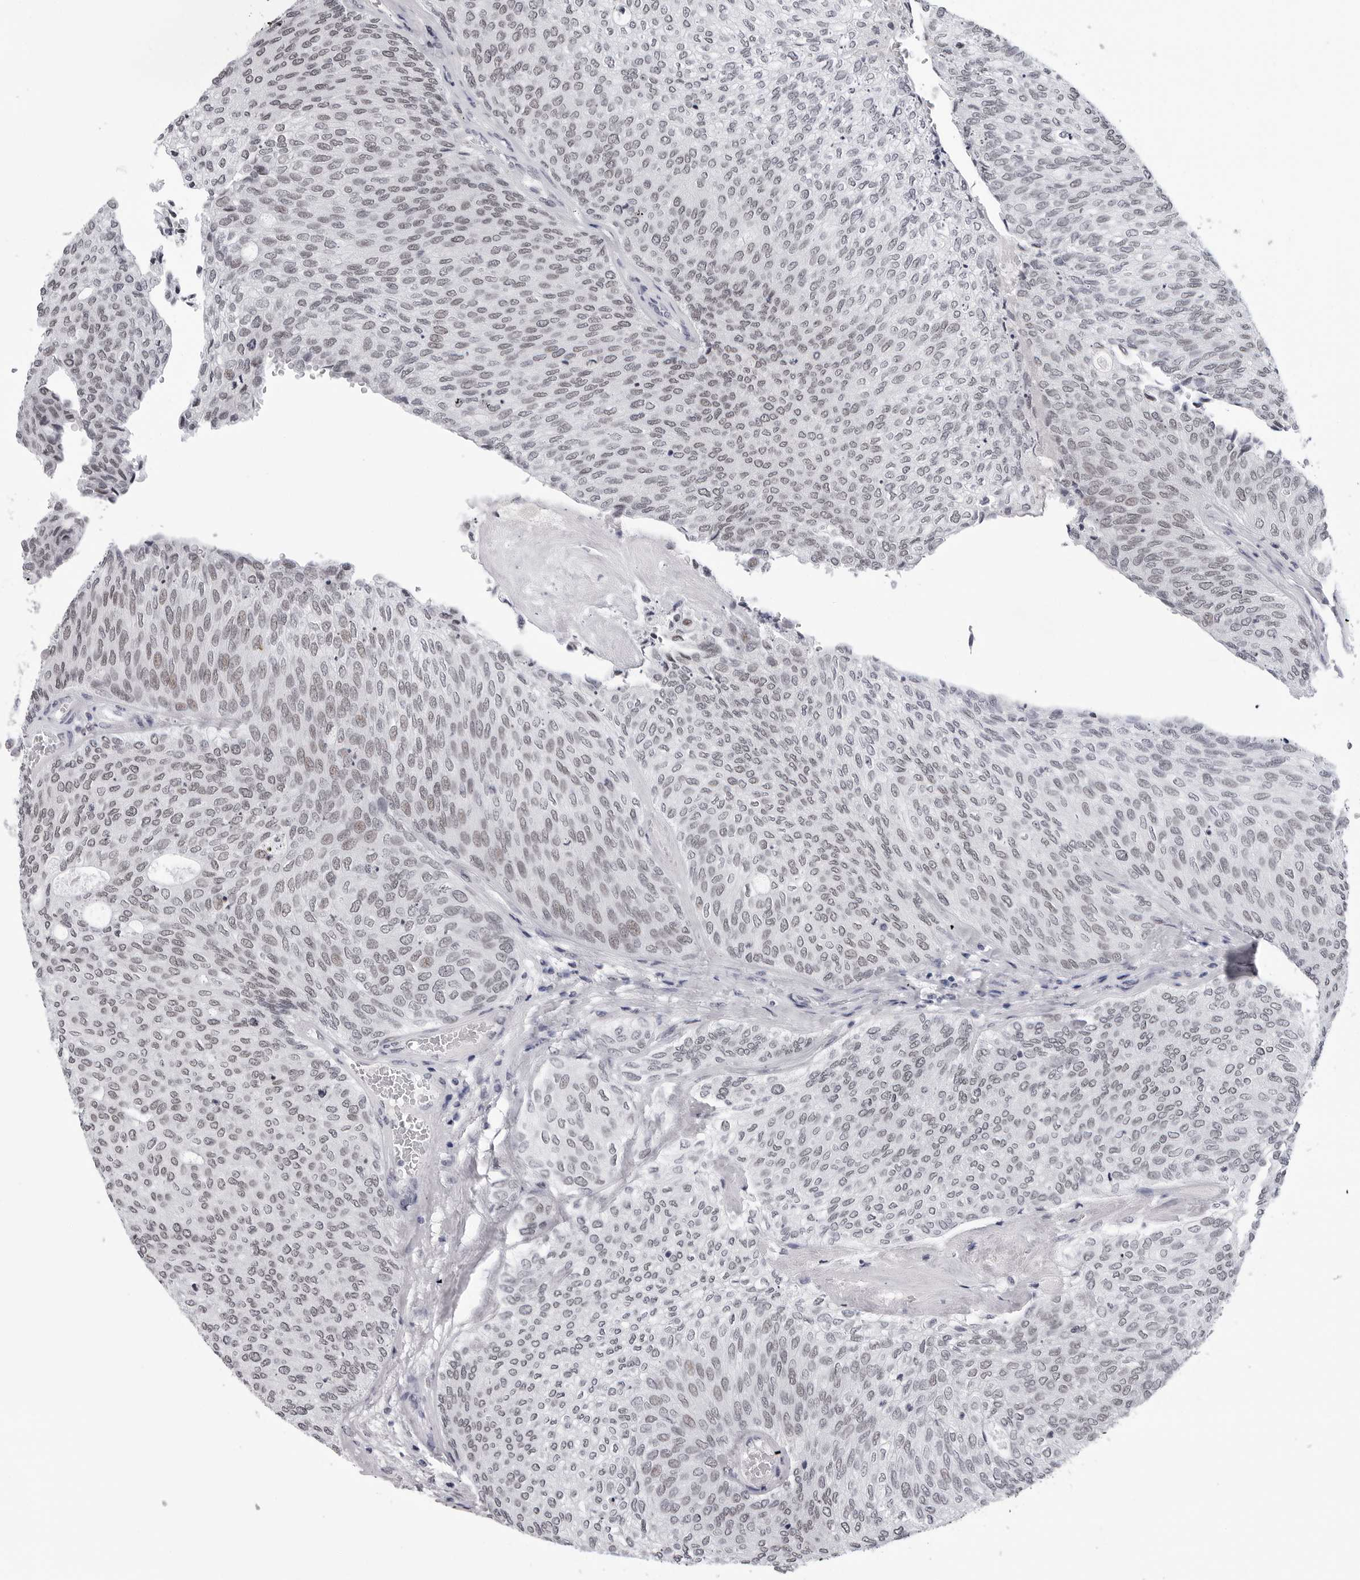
{"staining": {"intensity": "weak", "quantity": "25%-75%", "location": "nuclear"}, "tissue": "urothelial cancer", "cell_type": "Tumor cells", "image_type": "cancer", "snomed": [{"axis": "morphology", "description": "Urothelial carcinoma, Low grade"}, {"axis": "topography", "description": "Urinary bladder"}], "caption": "Low-grade urothelial carcinoma stained for a protein (brown) reveals weak nuclear positive expression in approximately 25%-75% of tumor cells.", "gene": "SF3B4", "patient": {"sex": "female", "age": 79}}